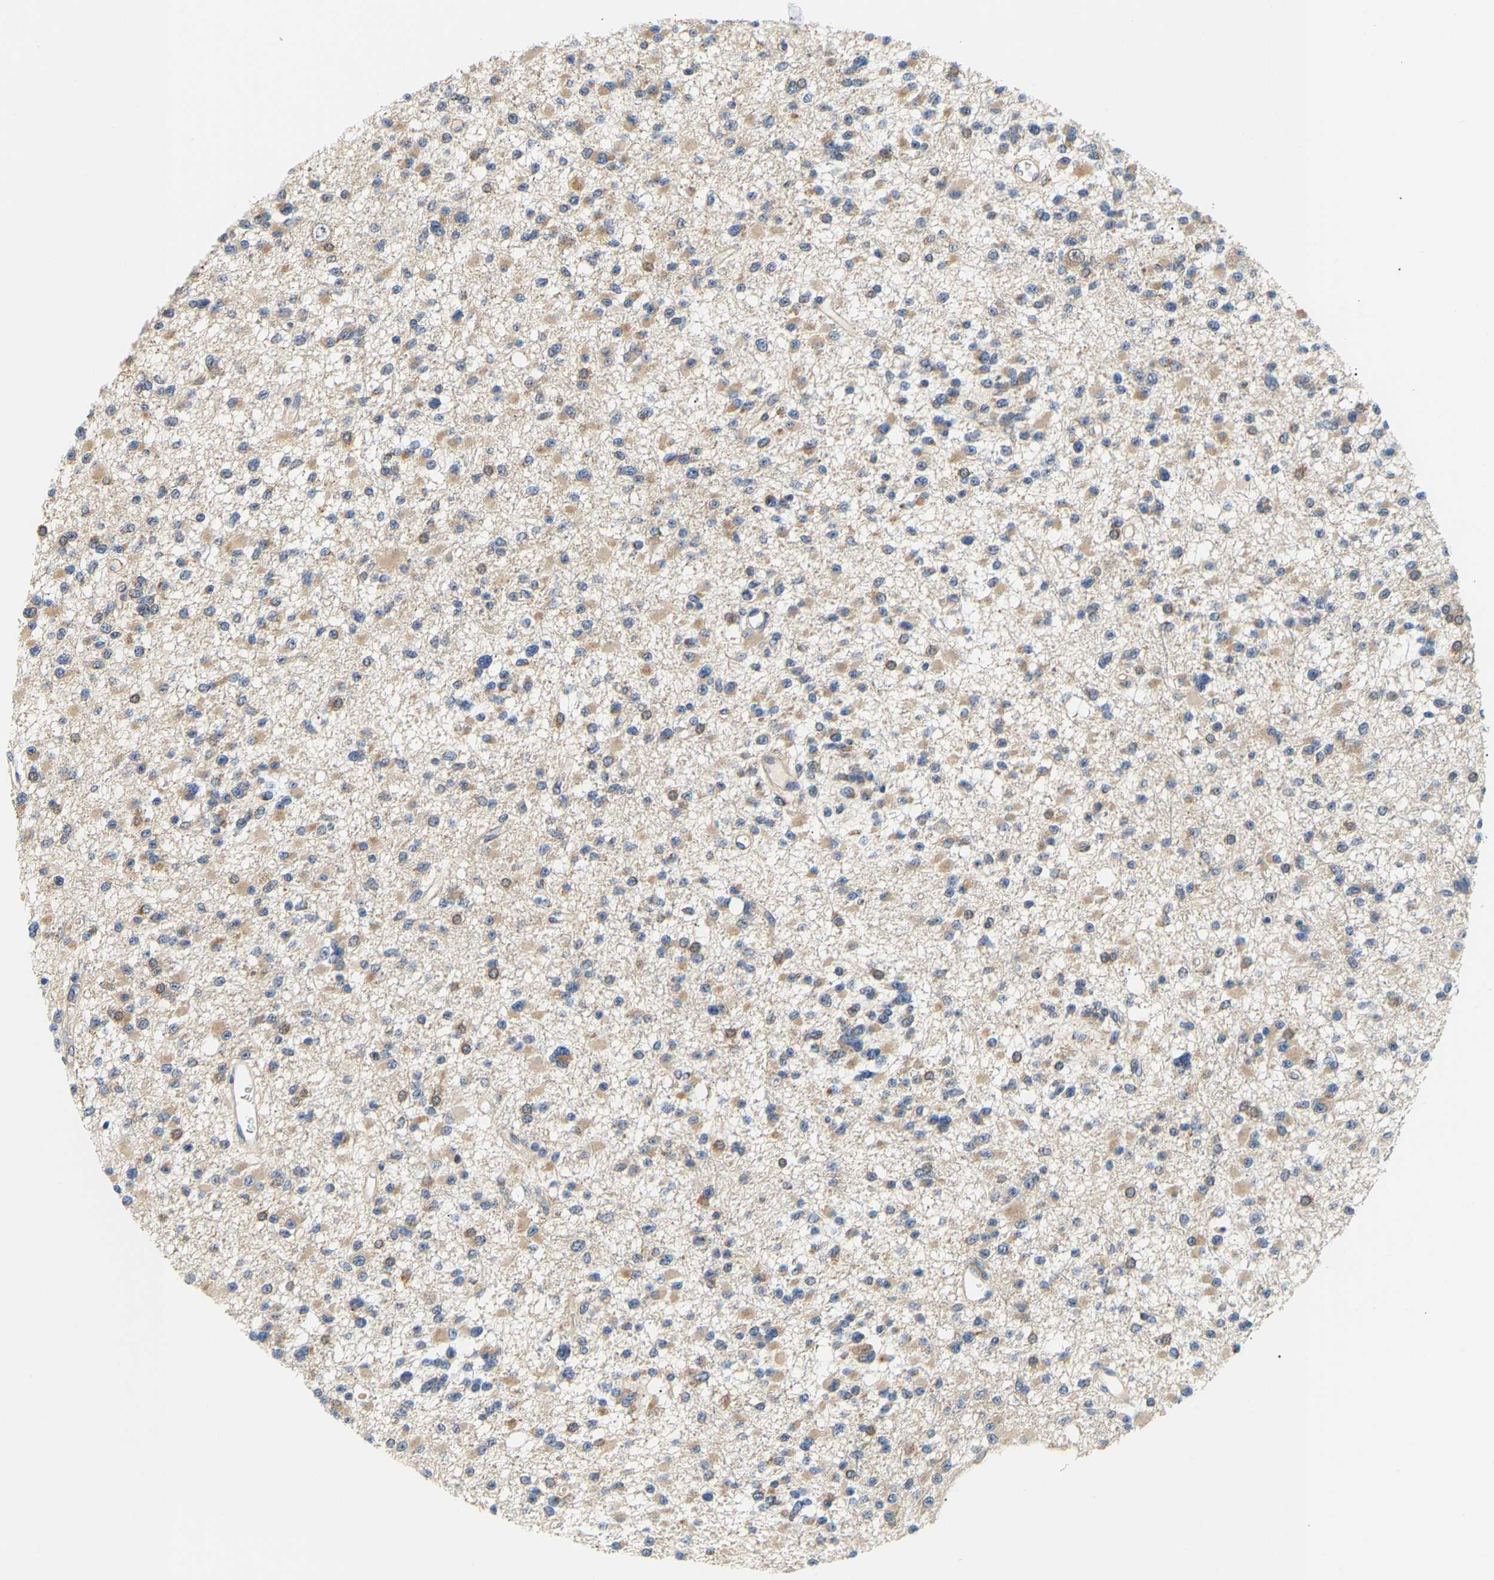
{"staining": {"intensity": "weak", "quantity": ">75%", "location": "cytoplasmic/membranous"}, "tissue": "glioma", "cell_type": "Tumor cells", "image_type": "cancer", "snomed": [{"axis": "morphology", "description": "Glioma, malignant, Low grade"}, {"axis": "topography", "description": "Brain"}], "caption": "Brown immunohistochemical staining in human malignant low-grade glioma shows weak cytoplasmic/membranous staining in approximately >75% of tumor cells. Nuclei are stained in blue.", "gene": "PPID", "patient": {"sex": "female", "age": 22}}